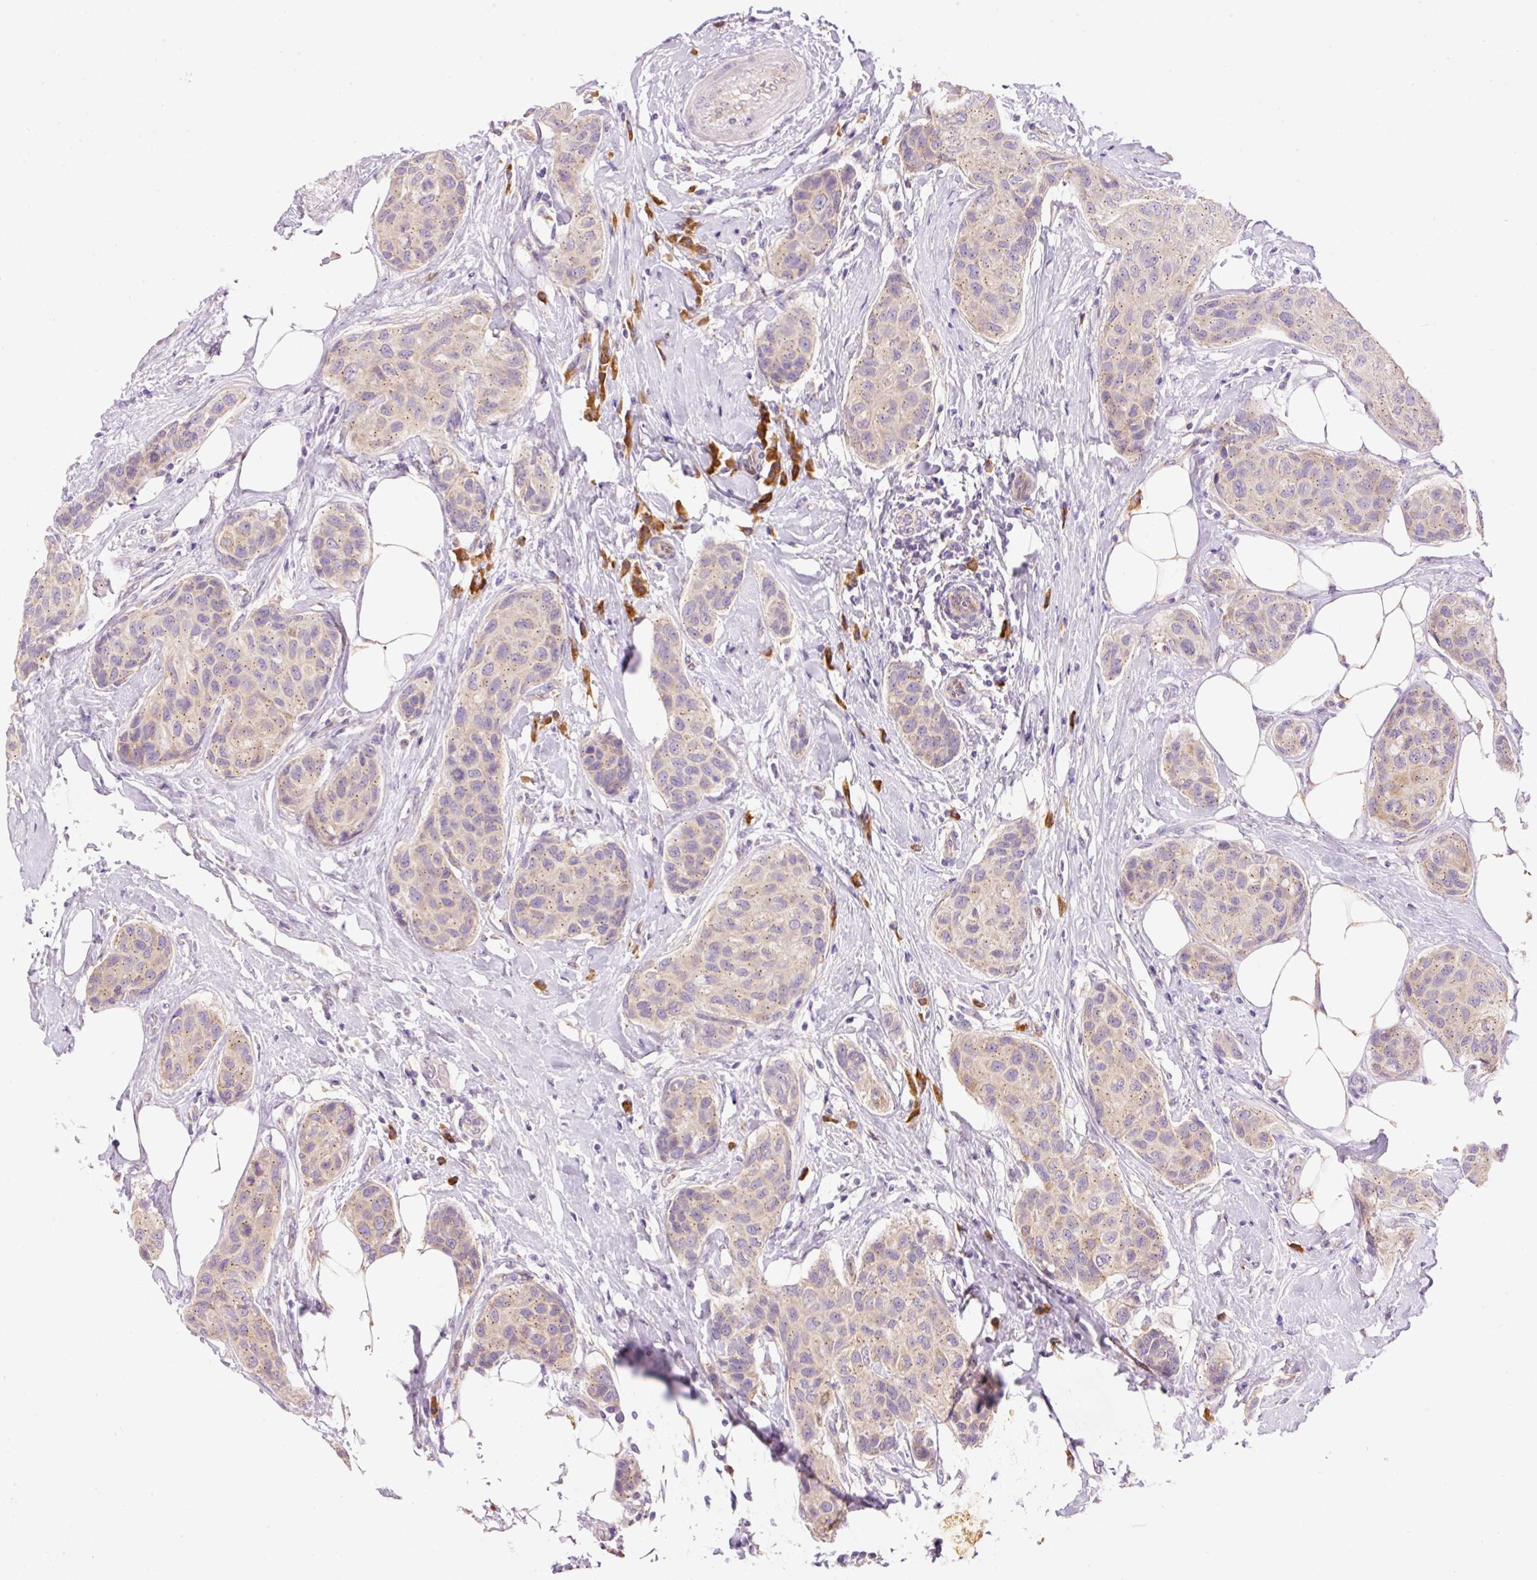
{"staining": {"intensity": "weak", "quantity": ">75%", "location": "cytoplasmic/membranous"}, "tissue": "breast cancer", "cell_type": "Tumor cells", "image_type": "cancer", "snomed": [{"axis": "morphology", "description": "Duct carcinoma"}, {"axis": "topography", "description": "Breast"}, {"axis": "topography", "description": "Lymph node"}], "caption": "The micrograph shows a brown stain indicating the presence of a protein in the cytoplasmic/membranous of tumor cells in intraductal carcinoma (breast). Using DAB (3,3'-diaminobenzidine) (brown) and hematoxylin (blue) stains, captured at high magnification using brightfield microscopy.", "gene": "PNPLA5", "patient": {"sex": "female", "age": 80}}